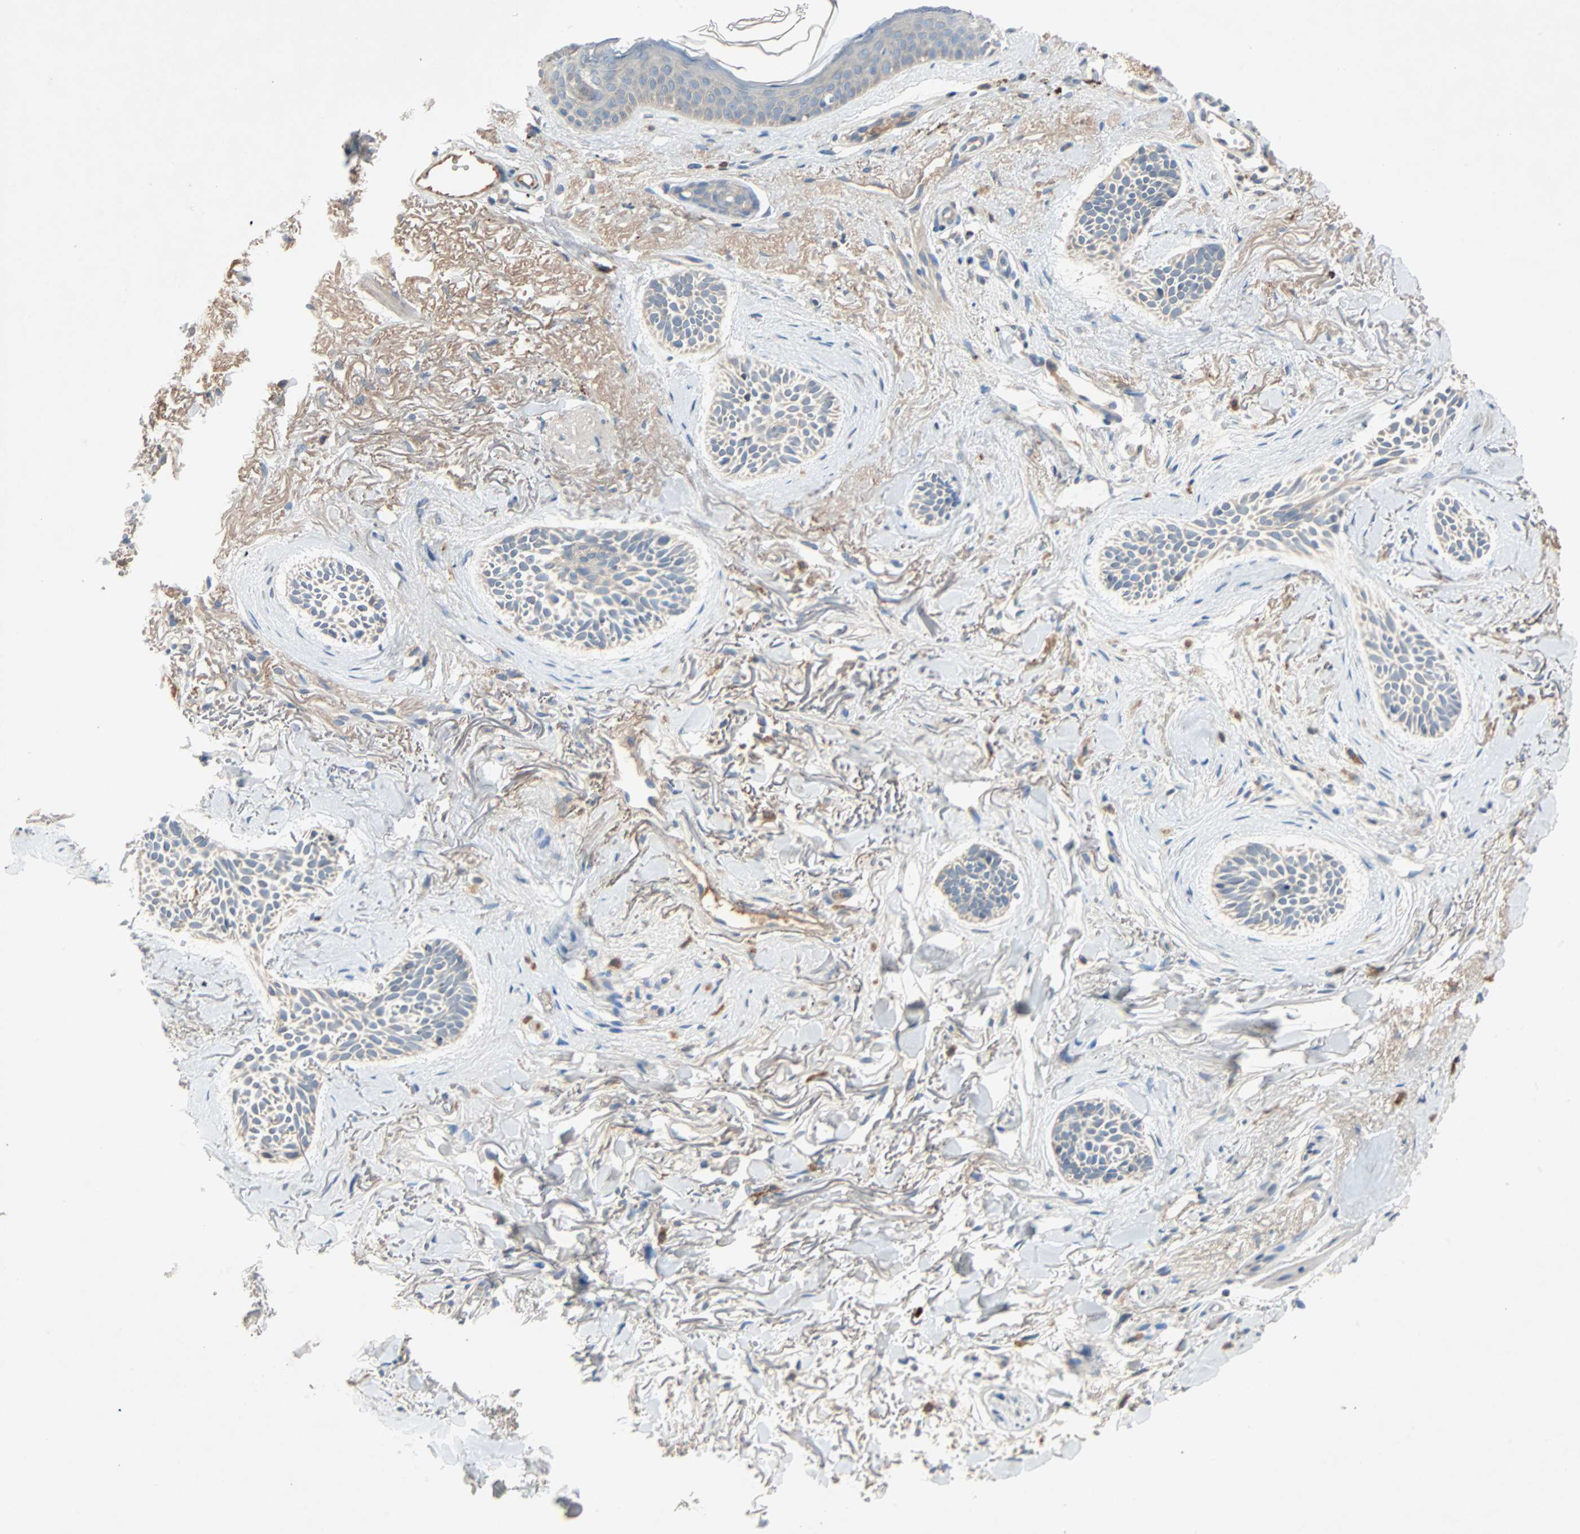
{"staining": {"intensity": "weak", "quantity": "25%-75%", "location": "cytoplasmic/membranous"}, "tissue": "skin cancer", "cell_type": "Tumor cells", "image_type": "cancer", "snomed": [{"axis": "morphology", "description": "Normal tissue, NOS"}, {"axis": "morphology", "description": "Basal cell carcinoma"}, {"axis": "topography", "description": "Skin"}], "caption": "Skin basal cell carcinoma stained with immunohistochemistry (IHC) displays weak cytoplasmic/membranous expression in about 25%-75% of tumor cells.", "gene": "XYLT1", "patient": {"sex": "female", "age": 84}}